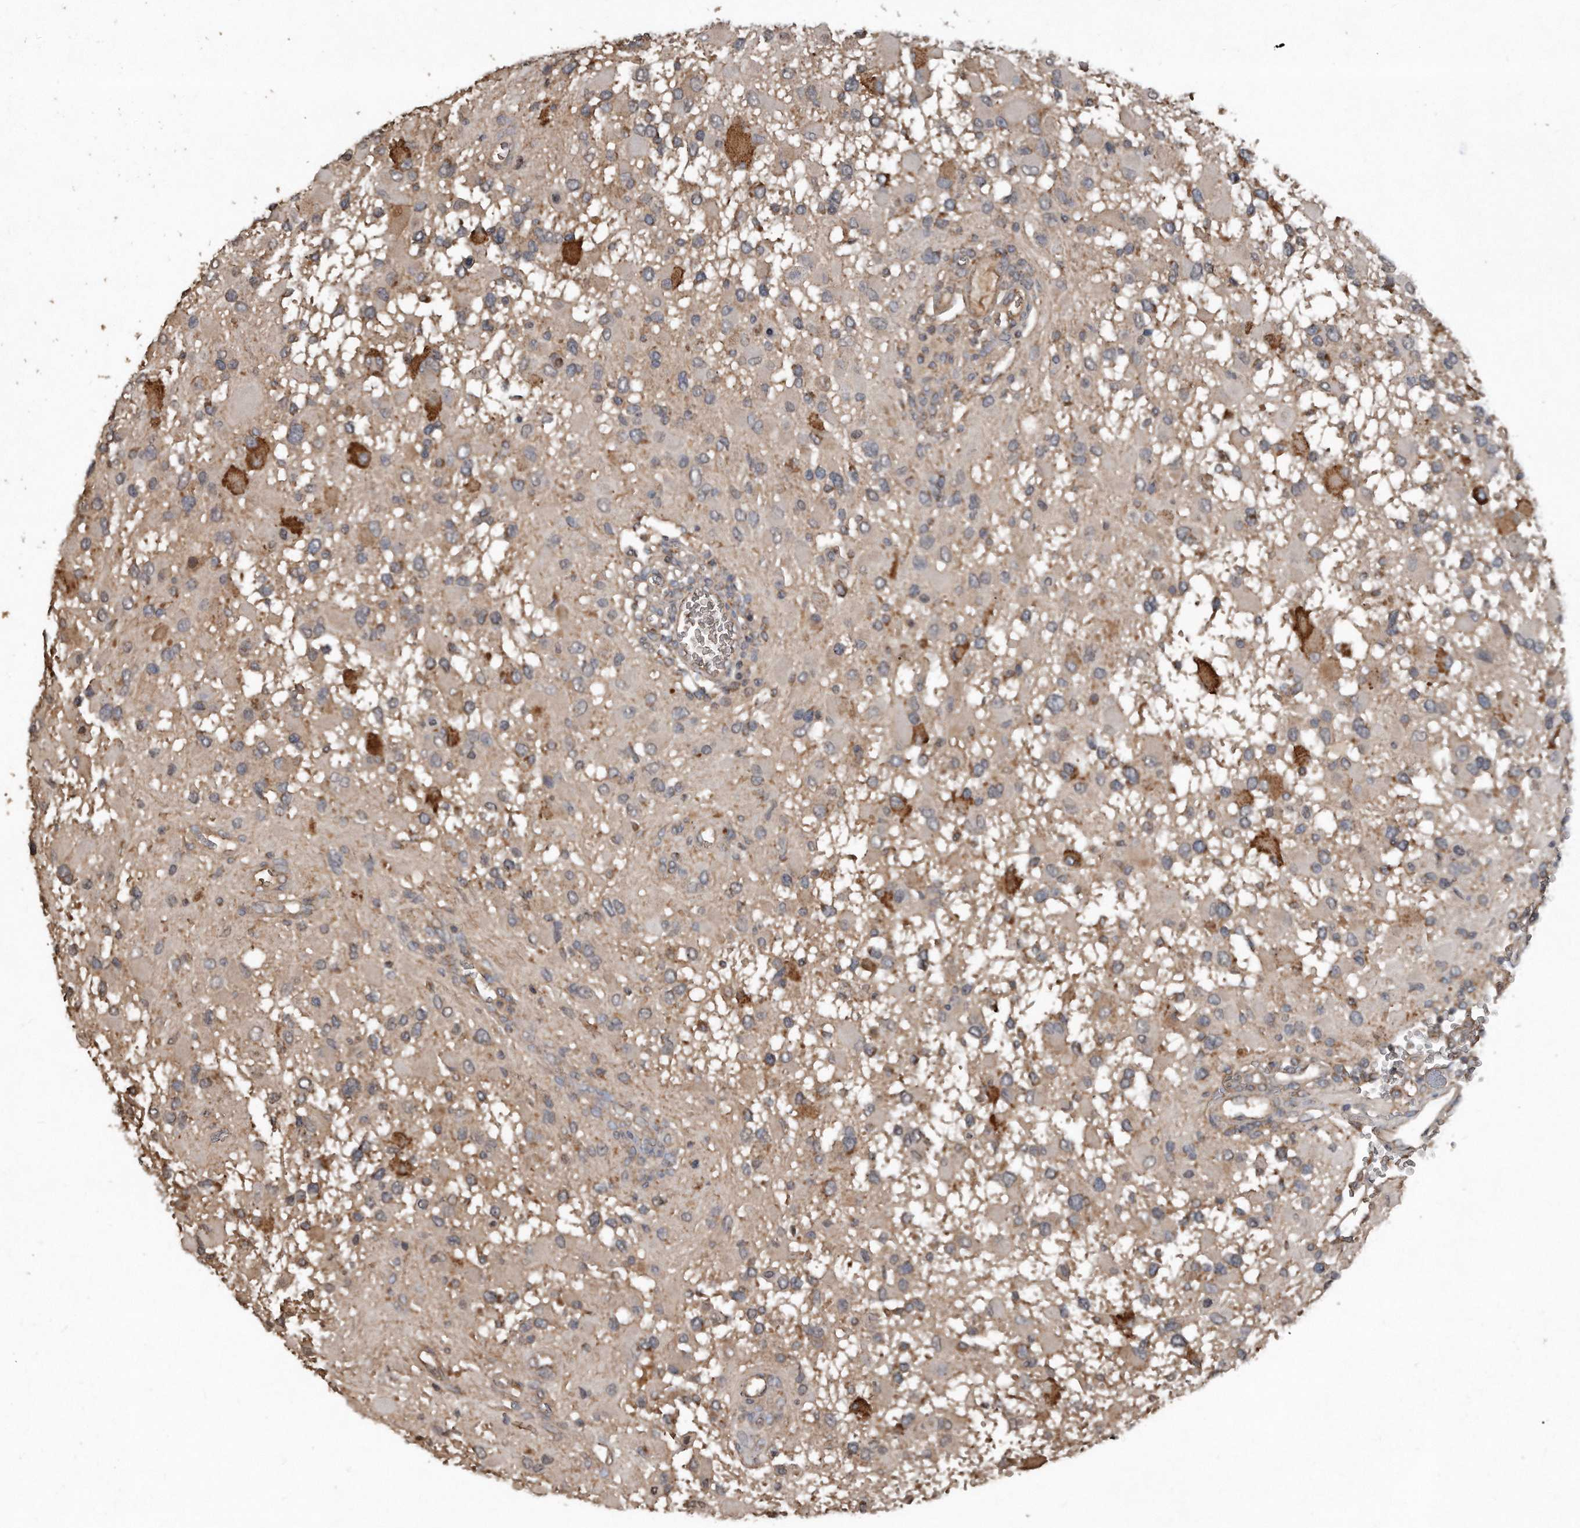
{"staining": {"intensity": "negative", "quantity": "none", "location": "none"}, "tissue": "glioma", "cell_type": "Tumor cells", "image_type": "cancer", "snomed": [{"axis": "morphology", "description": "Glioma, malignant, High grade"}, {"axis": "topography", "description": "Brain"}], "caption": "A micrograph of human malignant glioma (high-grade) is negative for staining in tumor cells.", "gene": "SDHA", "patient": {"sex": "male", "age": 53}}